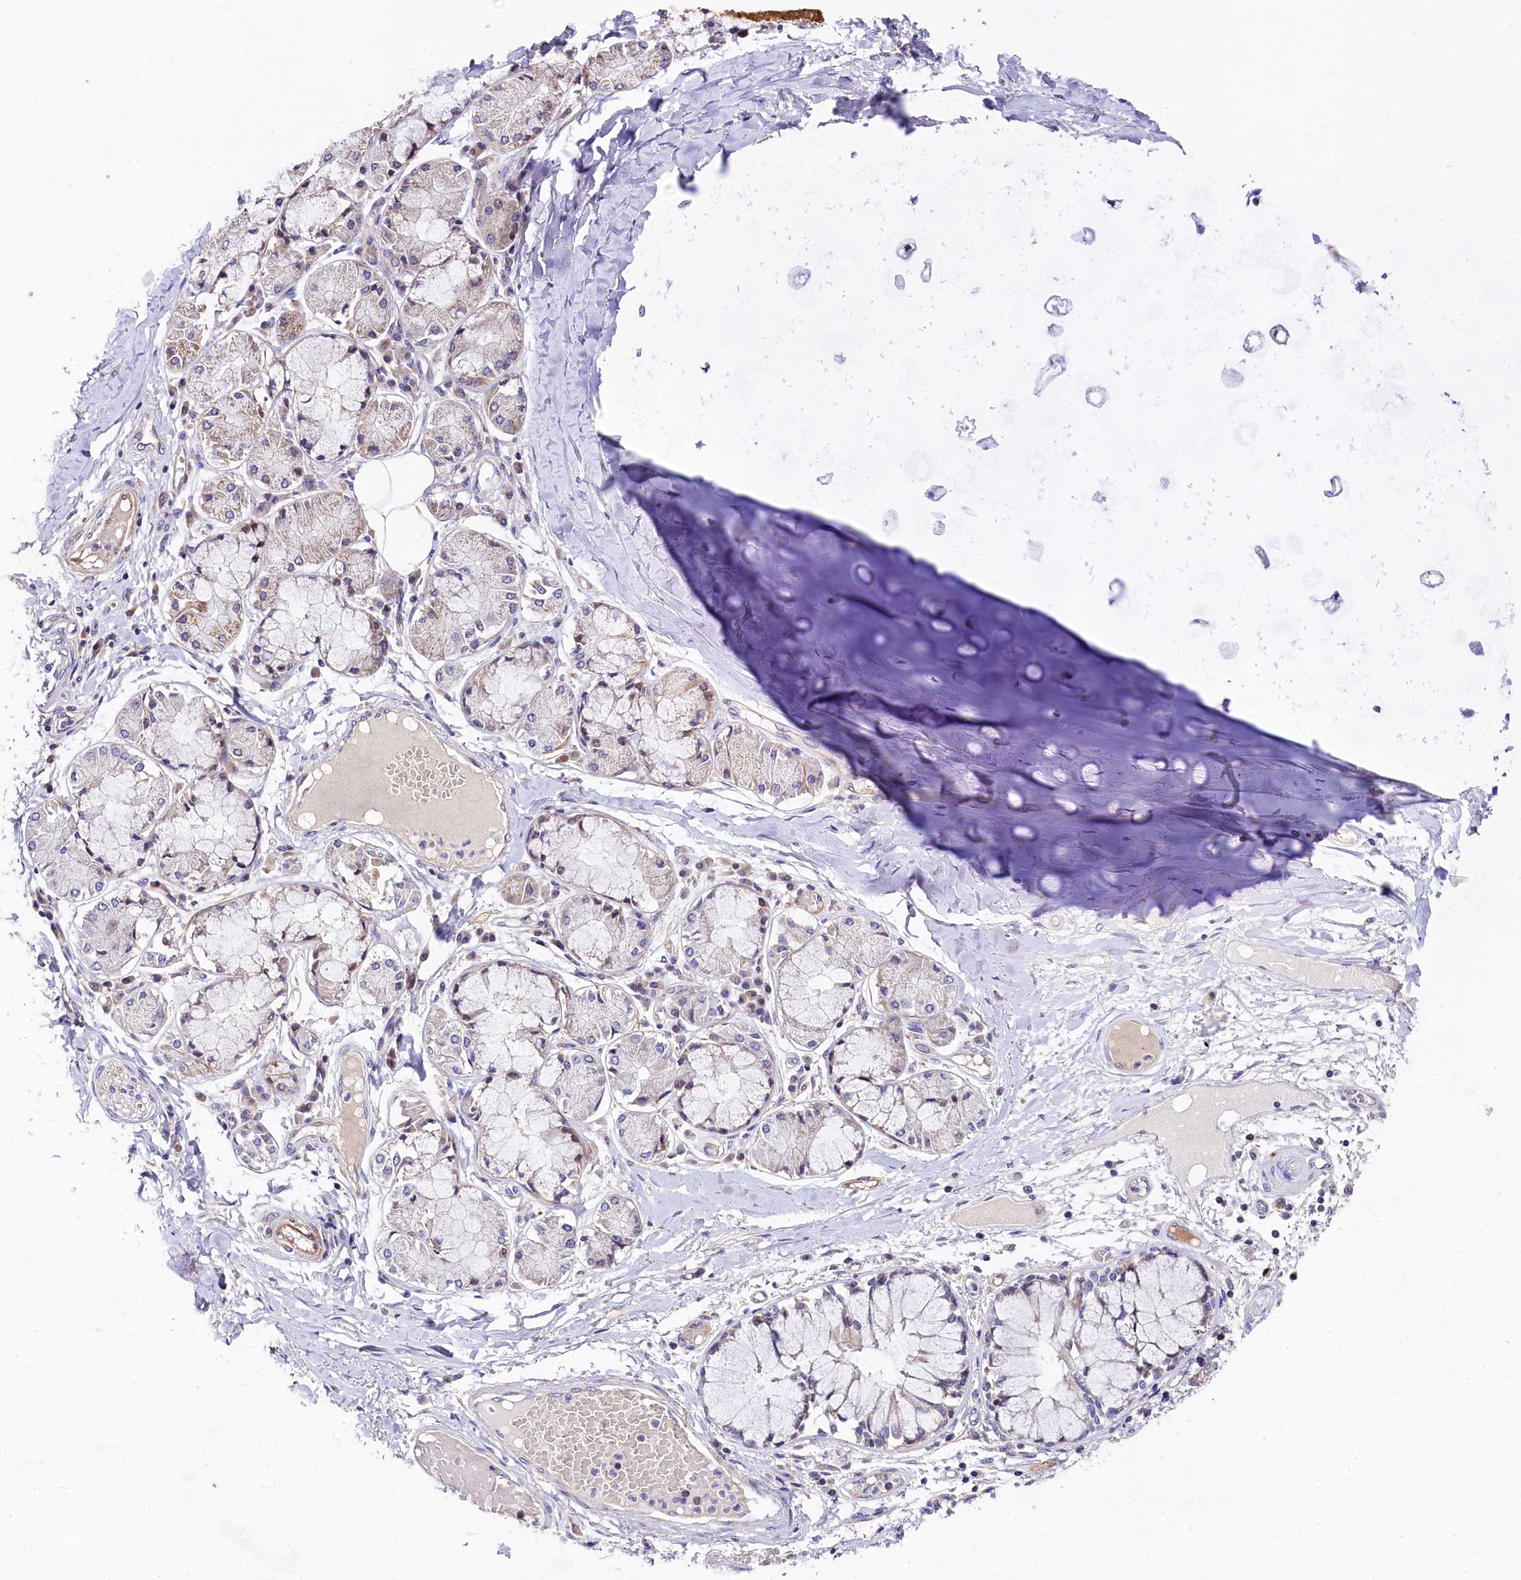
{"staining": {"intensity": "negative", "quantity": "none", "location": "none"}, "tissue": "adipose tissue", "cell_type": "Adipocytes", "image_type": "normal", "snomed": [{"axis": "morphology", "description": "Normal tissue, NOS"}, {"axis": "topography", "description": "Cartilage tissue"}, {"axis": "topography", "description": "Bronchus"}, {"axis": "topography", "description": "Lung"}, {"axis": "topography", "description": "Peripheral nerve tissue"}], "caption": "DAB immunohistochemical staining of unremarkable adipose tissue reveals no significant staining in adipocytes. (DAB IHC with hematoxylin counter stain).", "gene": "FXYD6", "patient": {"sex": "female", "age": 49}}